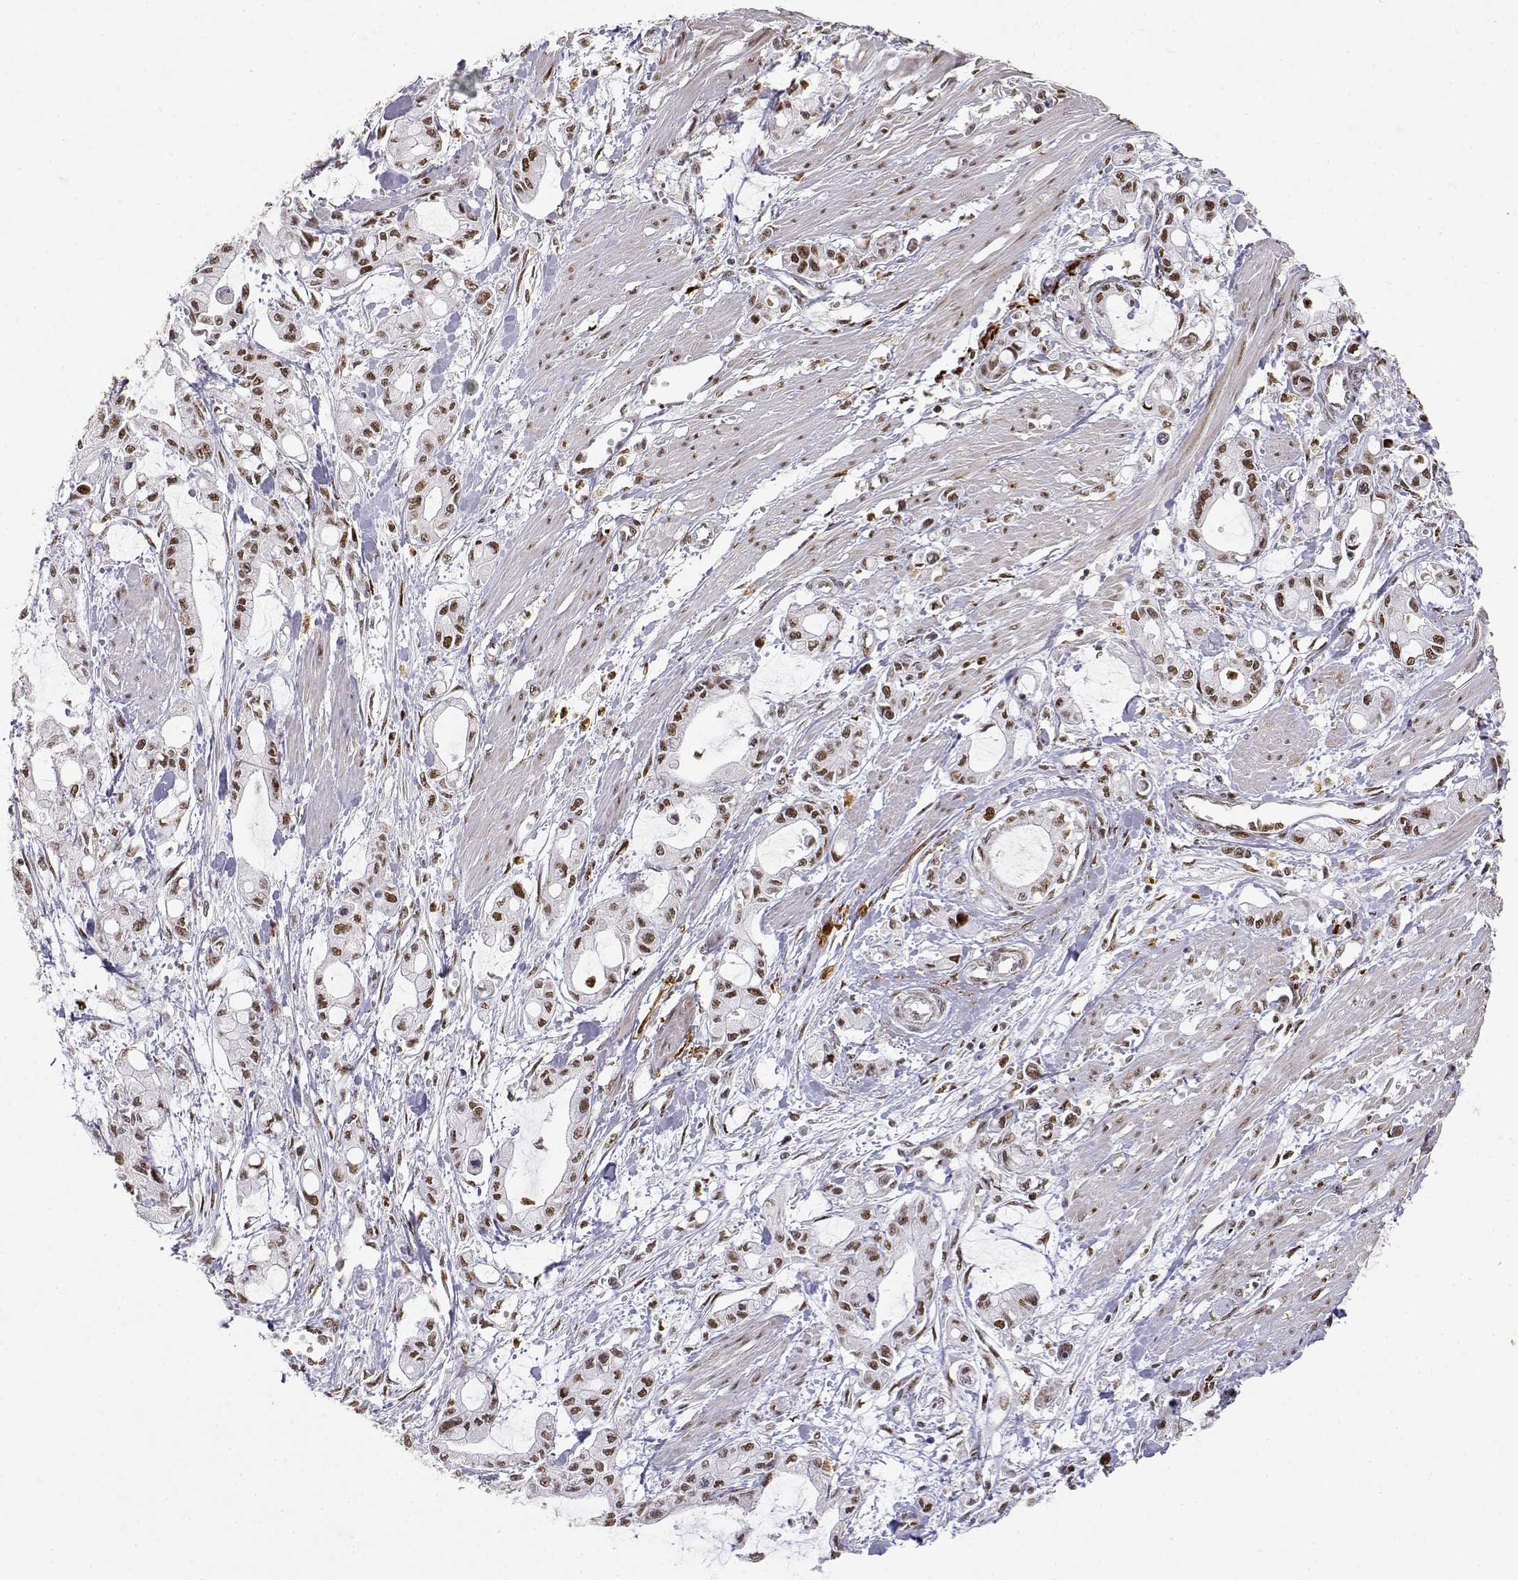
{"staining": {"intensity": "moderate", "quantity": ">75%", "location": "nuclear"}, "tissue": "pancreatic cancer", "cell_type": "Tumor cells", "image_type": "cancer", "snomed": [{"axis": "morphology", "description": "Adenocarcinoma, NOS"}, {"axis": "topography", "description": "Pancreas"}], "caption": "Immunohistochemistry (IHC) (DAB) staining of adenocarcinoma (pancreatic) demonstrates moderate nuclear protein positivity in approximately >75% of tumor cells. (Stains: DAB in brown, nuclei in blue, Microscopy: brightfield microscopy at high magnification).", "gene": "RSF1", "patient": {"sex": "male", "age": 48}}